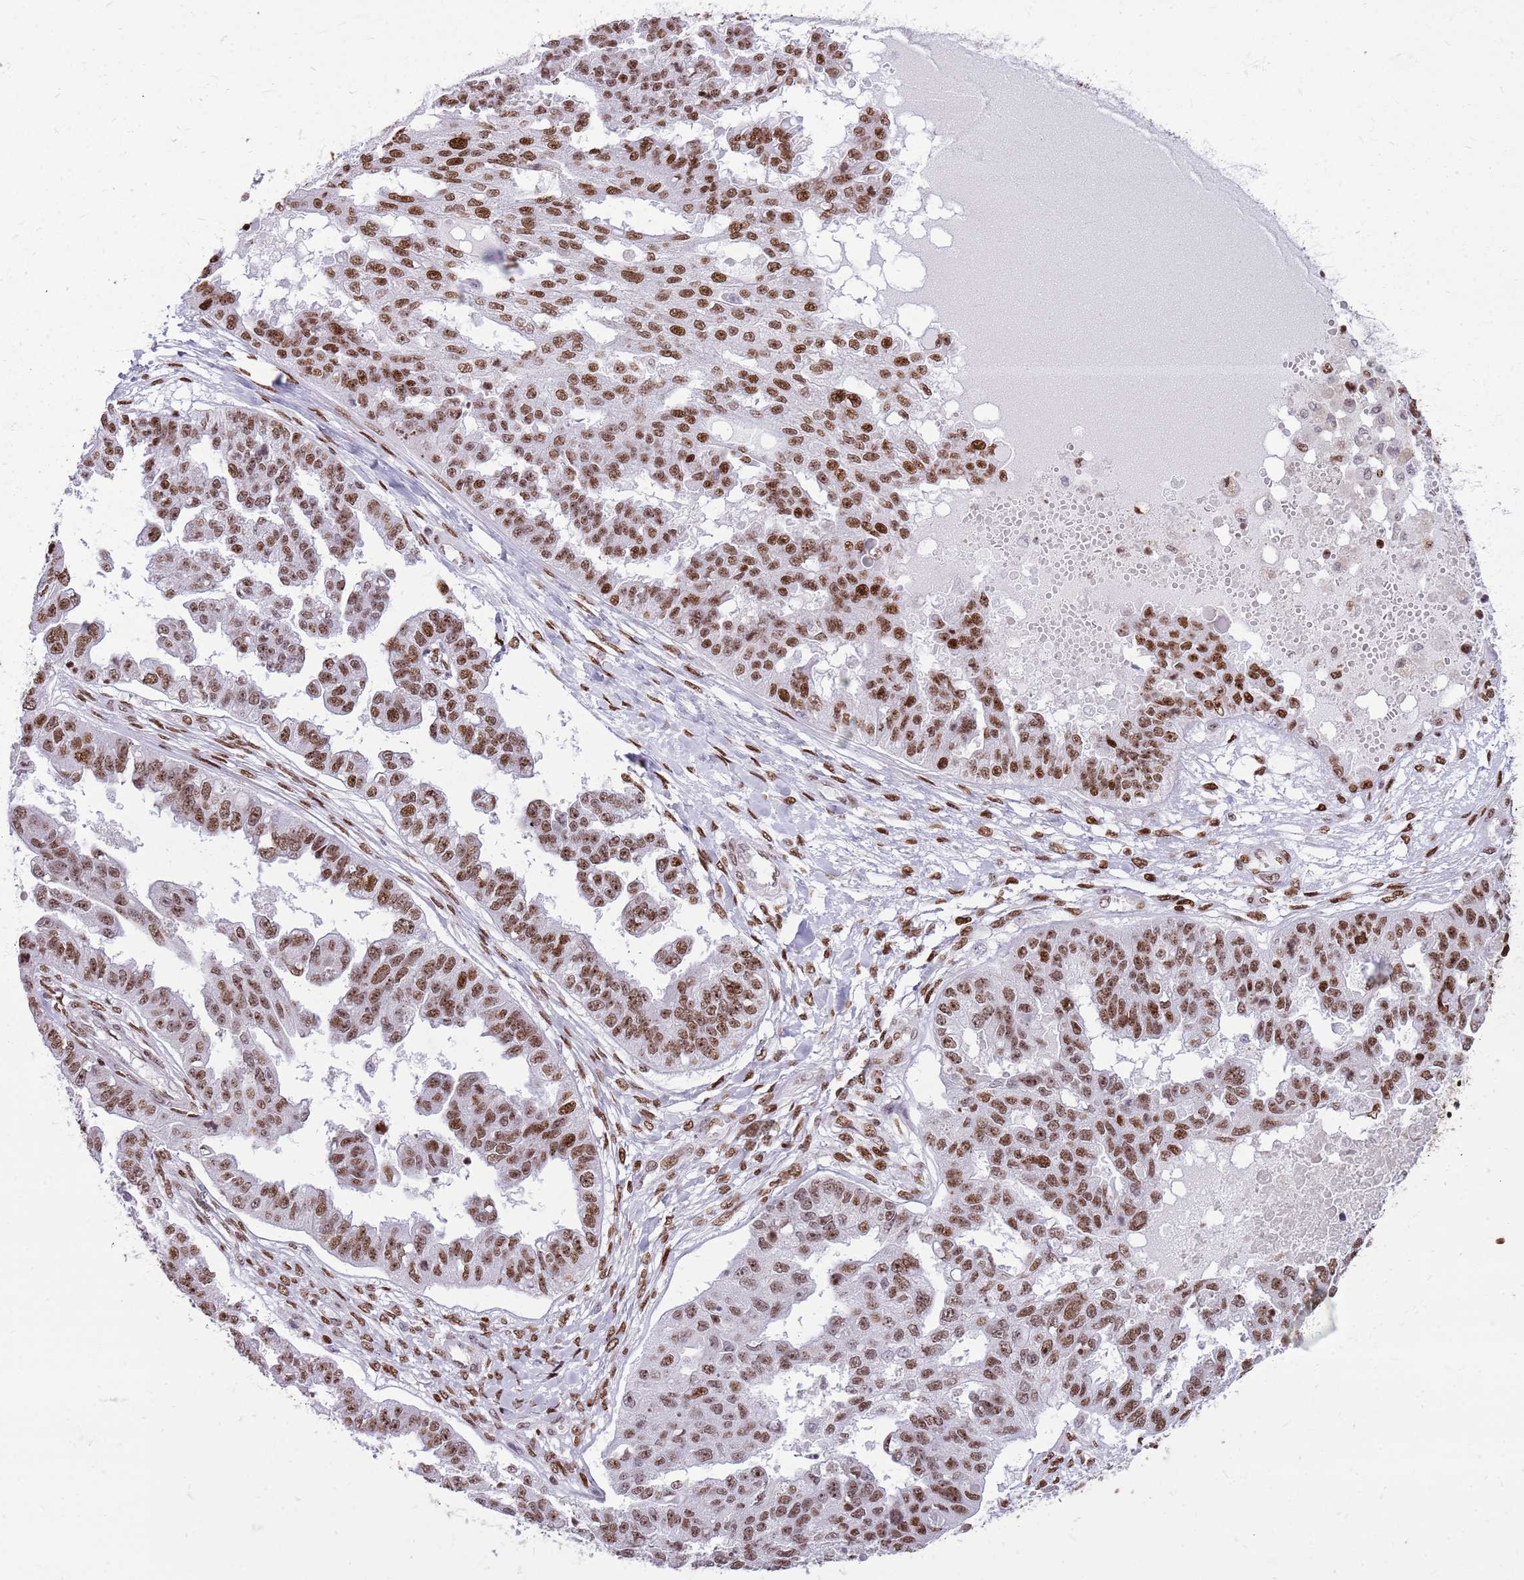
{"staining": {"intensity": "moderate", "quantity": ">75%", "location": "nuclear"}, "tissue": "ovarian cancer", "cell_type": "Tumor cells", "image_type": "cancer", "snomed": [{"axis": "morphology", "description": "Cystadenocarcinoma, serous, NOS"}, {"axis": "topography", "description": "Ovary"}], "caption": "About >75% of tumor cells in human serous cystadenocarcinoma (ovarian) exhibit moderate nuclear protein expression as visualized by brown immunohistochemical staining.", "gene": "WASHC4", "patient": {"sex": "female", "age": 58}}